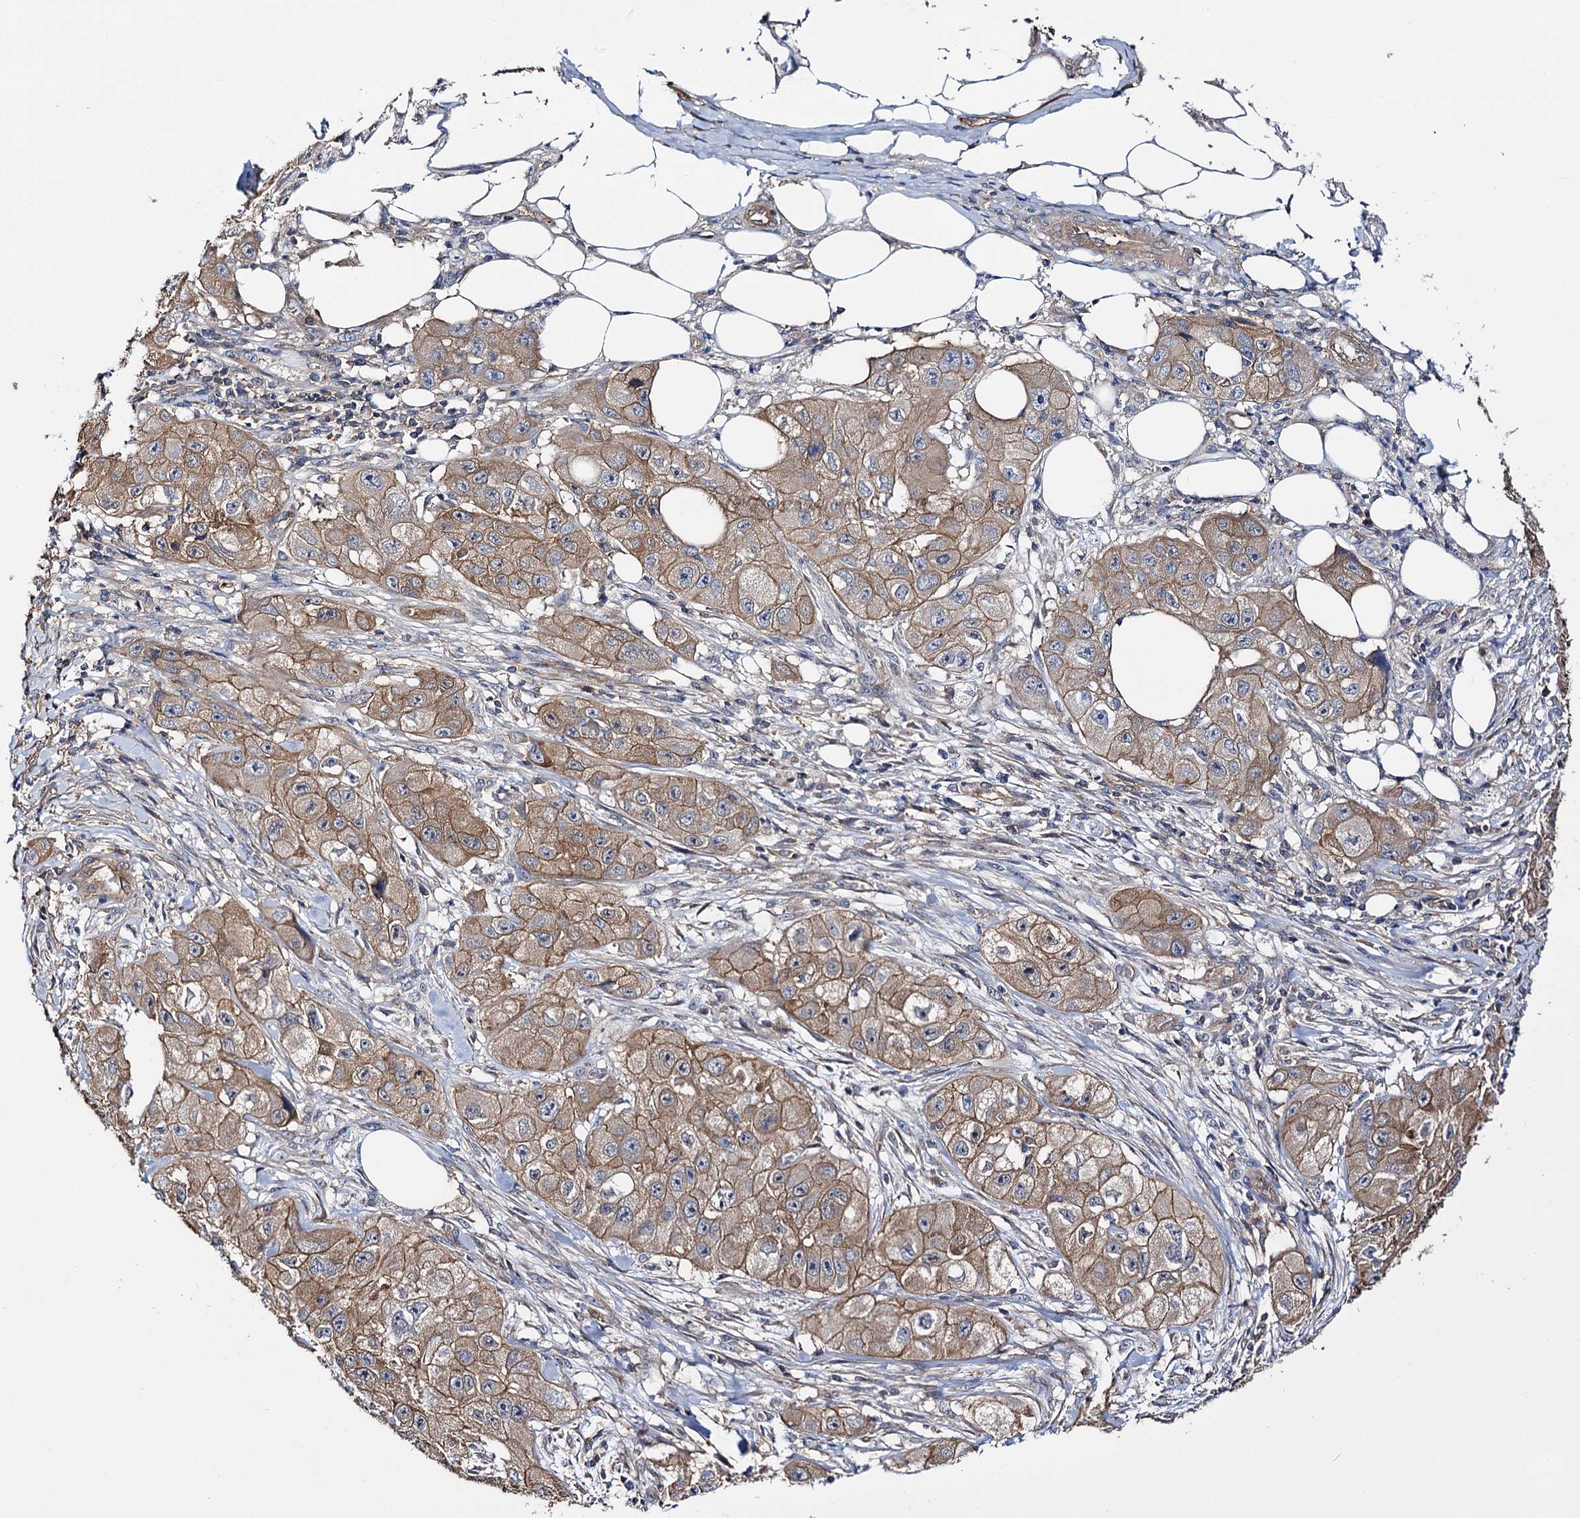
{"staining": {"intensity": "moderate", "quantity": ">75%", "location": "cytoplasmic/membranous"}, "tissue": "skin cancer", "cell_type": "Tumor cells", "image_type": "cancer", "snomed": [{"axis": "morphology", "description": "Squamous cell carcinoma, NOS"}, {"axis": "topography", "description": "Skin"}, {"axis": "topography", "description": "Subcutis"}], "caption": "Immunohistochemical staining of human squamous cell carcinoma (skin) shows medium levels of moderate cytoplasmic/membranous protein staining in about >75% of tumor cells. (Stains: DAB (3,3'-diaminobenzidine) in brown, nuclei in blue, Microscopy: brightfield microscopy at high magnification).", "gene": "IDI1", "patient": {"sex": "male", "age": 73}}